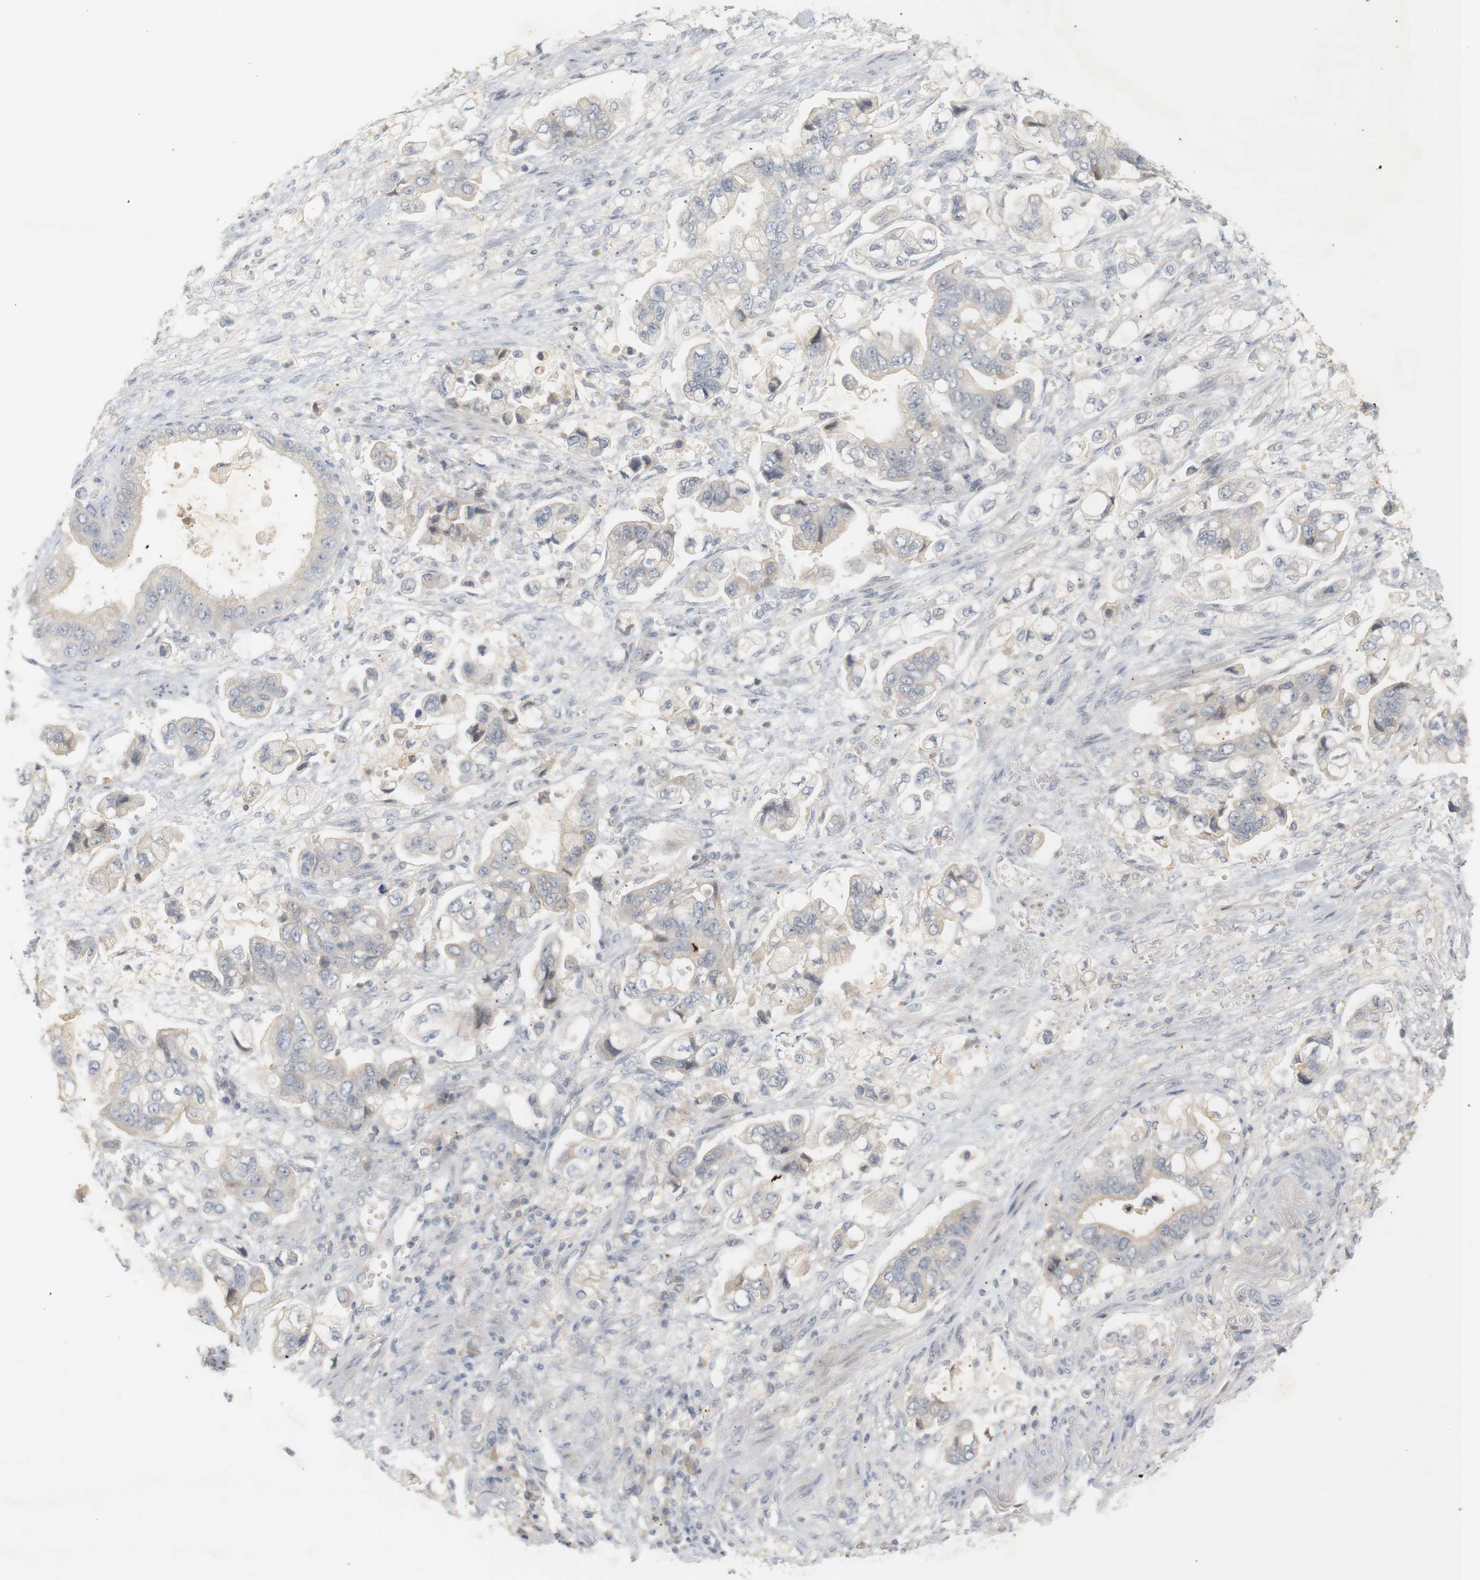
{"staining": {"intensity": "weak", "quantity": "<25%", "location": "cytoplasmic/membranous"}, "tissue": "stomach cancer", "cell_type": "Tumor cells", "image_type": "cancer", "snomed": [{"axis": "morphology", "description": "Normal tissue, NOS"}, {"axis": "morphology", "description": "Adenocarcinoma, NOS"}, {"axis": "topography", "description": "Stomach"}], "caption": "IHC histopathology image of human stomach cancer stained for a protein (brown), which shows no positivity in tumor cells. (DAB (3,3'-diaminobenzidine) immunohistochemistry, high magnification).", "gene": "RTN3", "patient": {"sex": "male", "age": 62}}